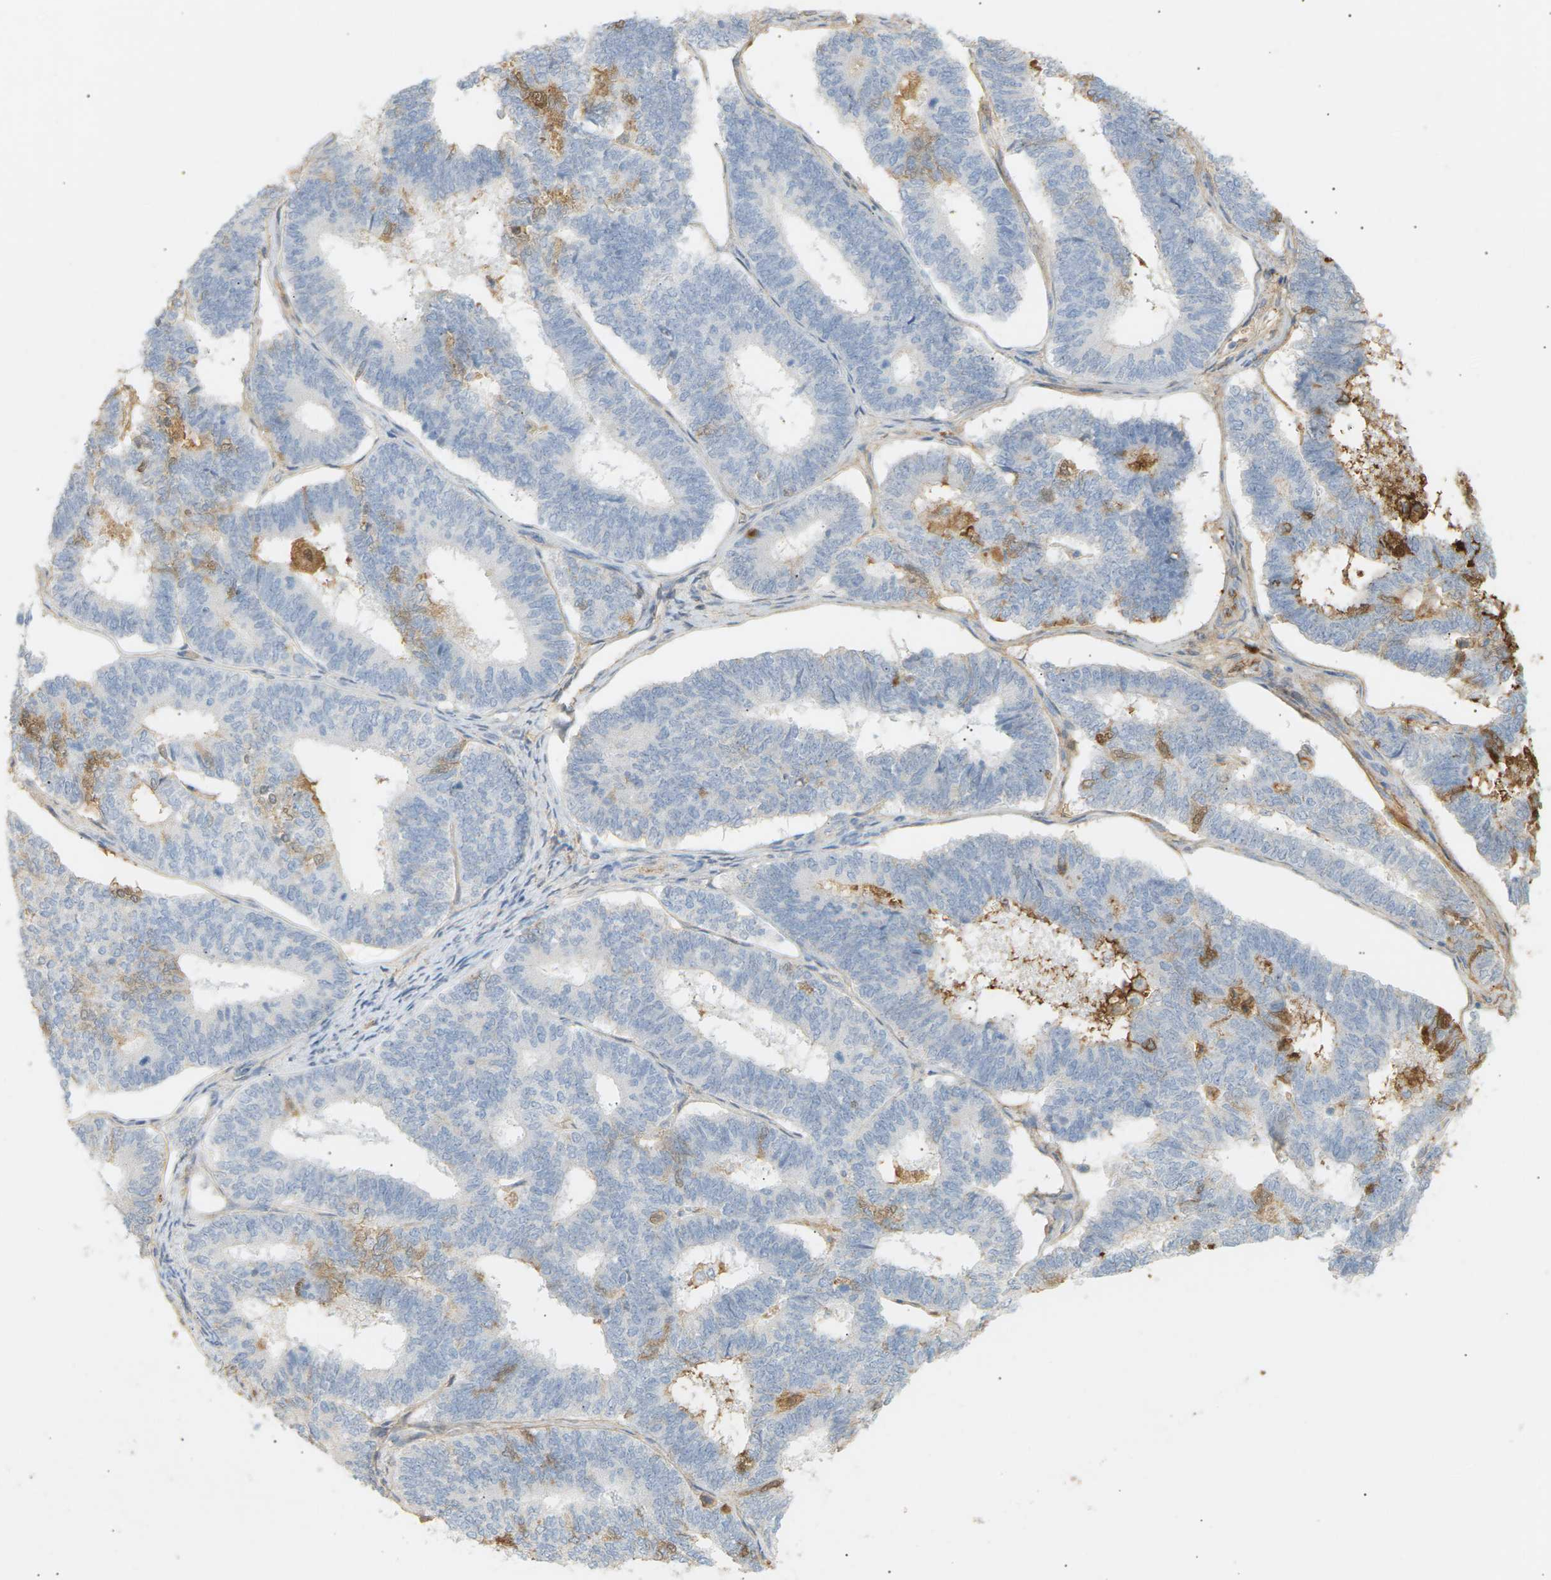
{"staining": {"intensity": "negative", "quantity": "none", "location": "none"}, "tissue": "endometrial cancer", "cell_type": "Tumor cells", "image_type": "cancer", "snomed": [{"axis": "morphology", "description": "Adenocarcinoma, NOS"}, {"axis": "topography", "description": "Endometrium"}], "caption": "Immunohistochemical staining of endometrial cancer reveals no significant positivity in tumor cells.", "gene": "IGLC3", "patient": {"sex": "female", "age": 70}}